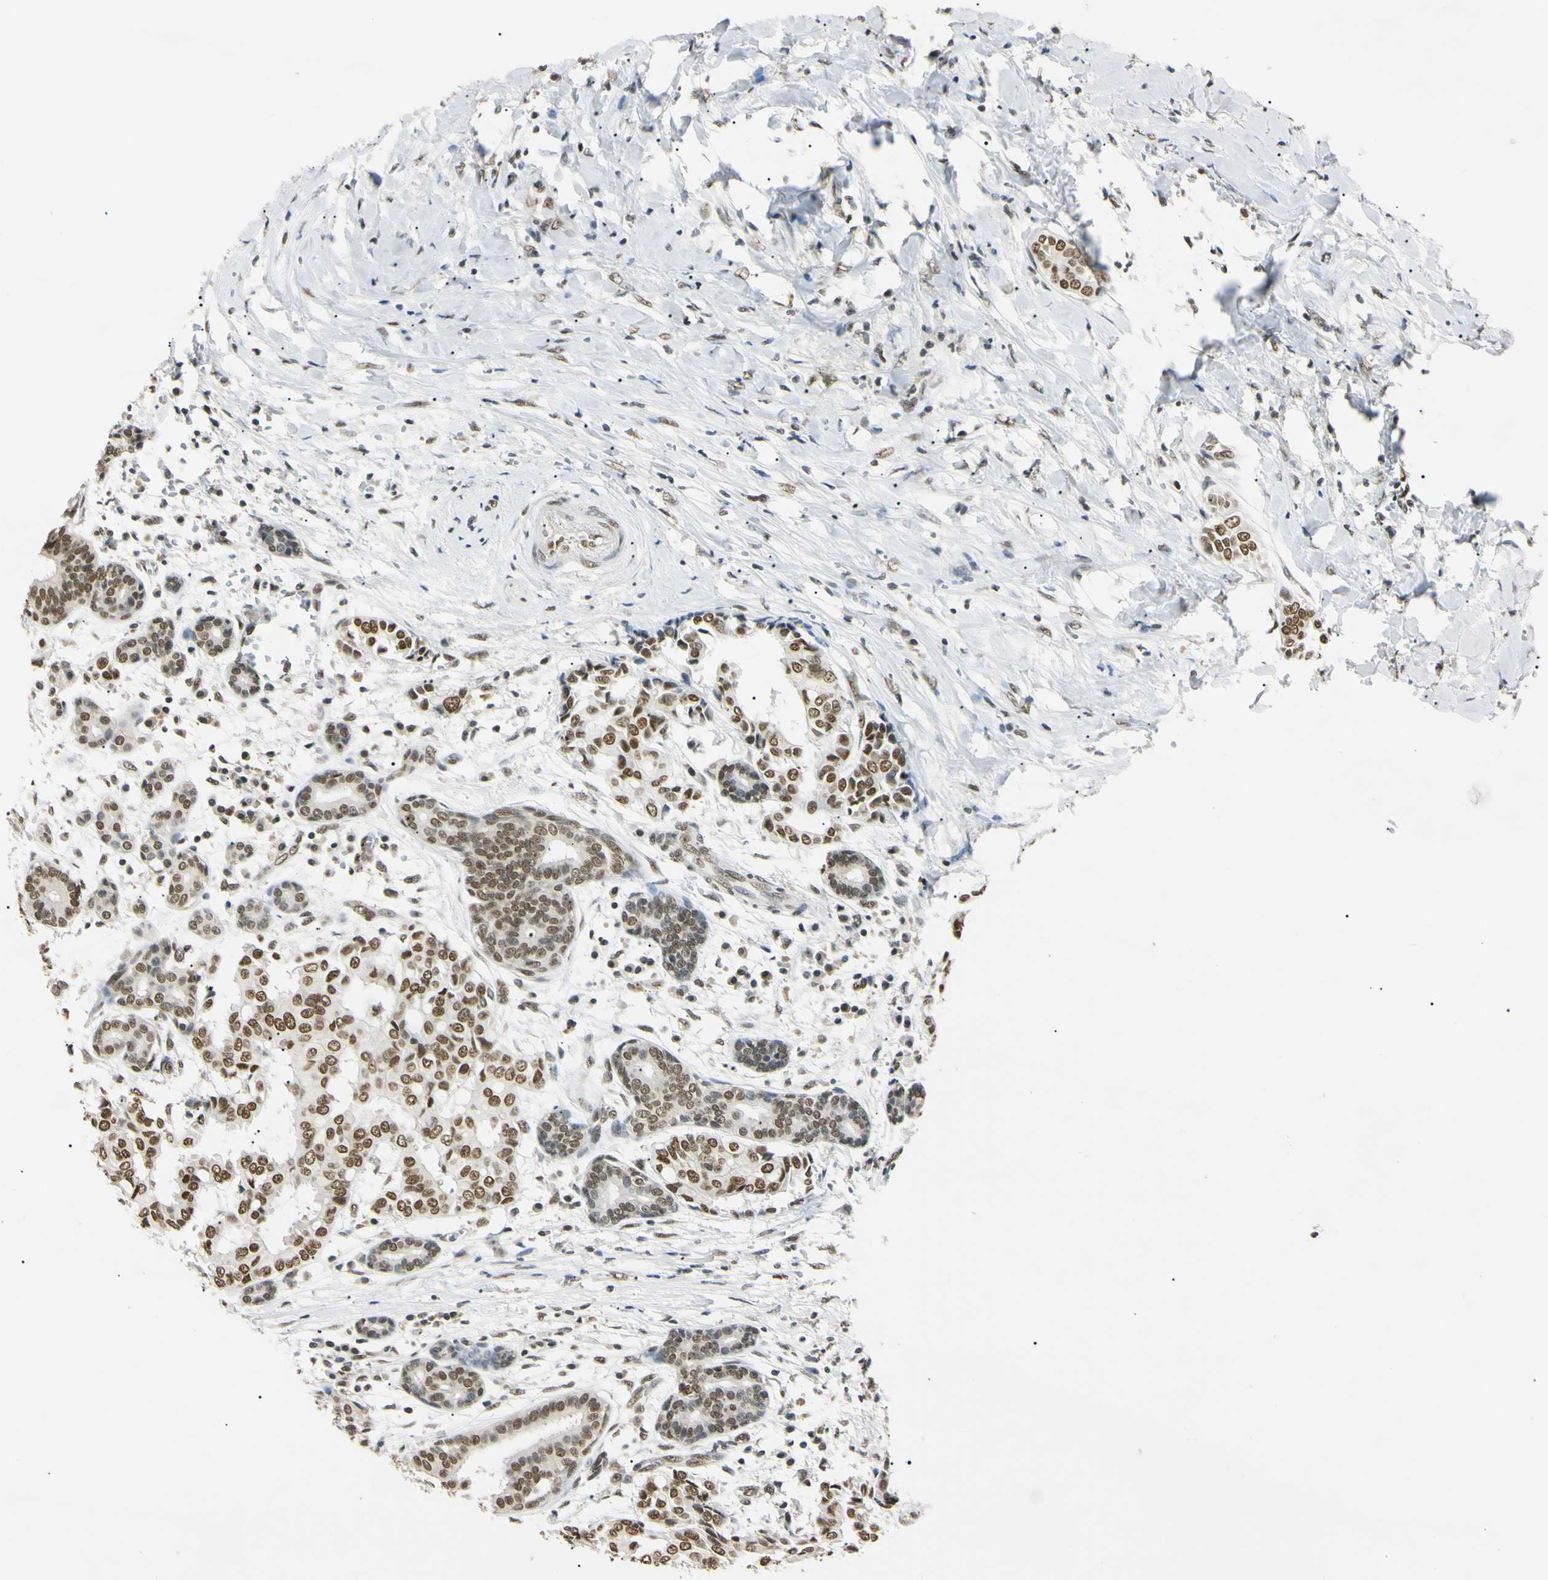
{"staining": {"intensity": "strong", "quantity": ">75%", "location": "nuclear"}, "tissue": "head and neck cancer", "cell_type": "Tumor cells", "image_type": "cancer", "snomed": [{"axis": "morphology", "description": "Adenocarcinoma, NOS"}, {"axis": "topography", "description": "Salivary gland"}, {"axis": "topography", "description": "Head-Neck"}], "caption": "A brown stain shows strong nuclear expression of a protein in human head and neck cancer tumor cells.", "gene": "SMARCA5", "patient": {"sex": "female", "age": 59}}